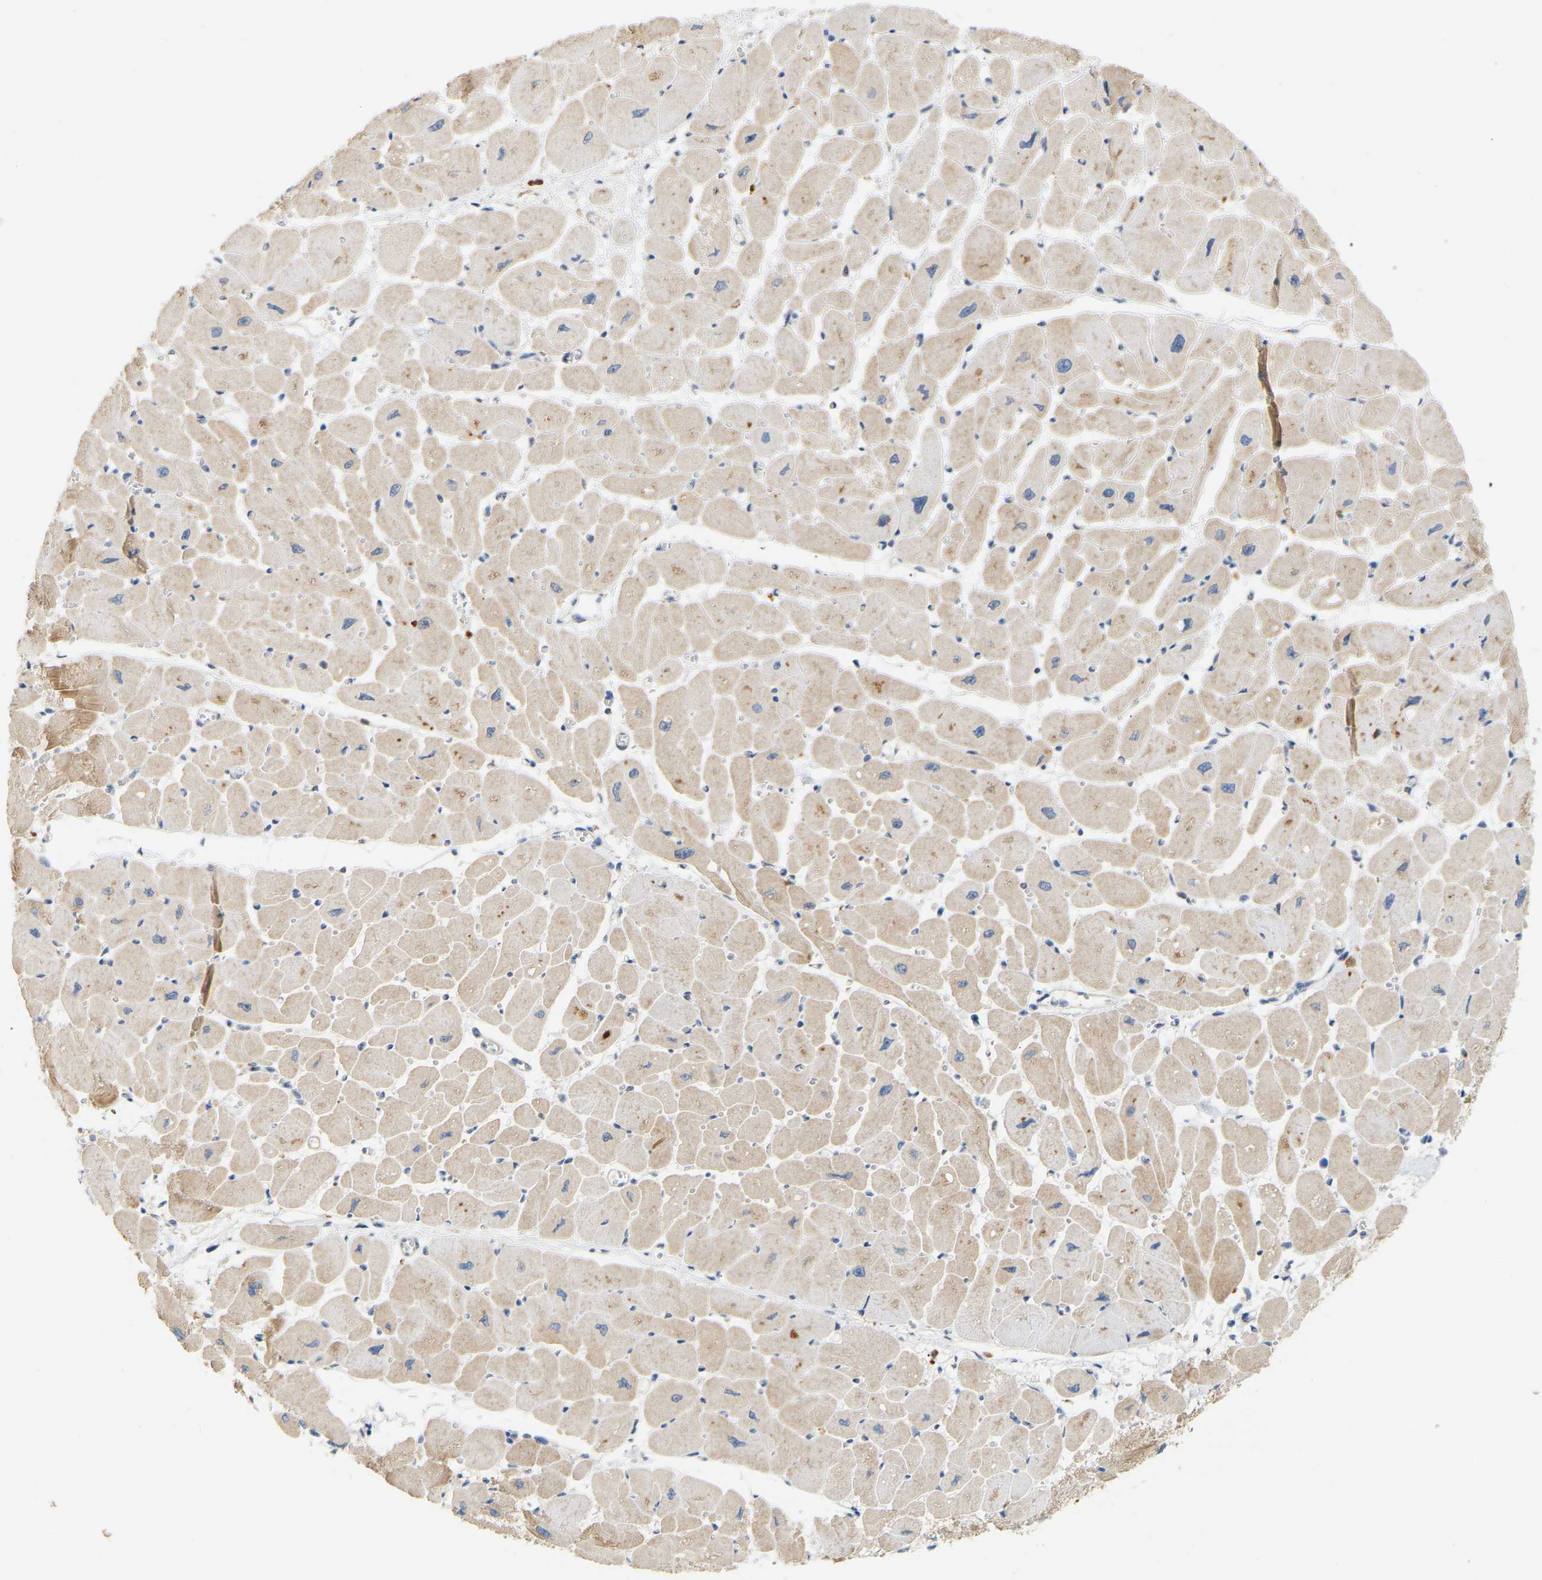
{"staining": {"intensity": "moderate", "quantity": ">75%", "location": "cytoplasmic/membranous"}, "tissue": "heart muscle", "cell_type": "Cardiomyocytes", "image_type": "normal", "snomed": [{"axis": "morphology", "description": "Normal tissue, NOS"}, {"axis": "topography", "description": "Heart"}], "caption": "Brown immunohistochemical staining in unremarkable heart muscle demonstrates moderate cytoplasmic/membranous positivity in approximately >75% of cardiomyocytes.", "gene": "PTPN4", "patient": {"sex": "female", "age": 54}}